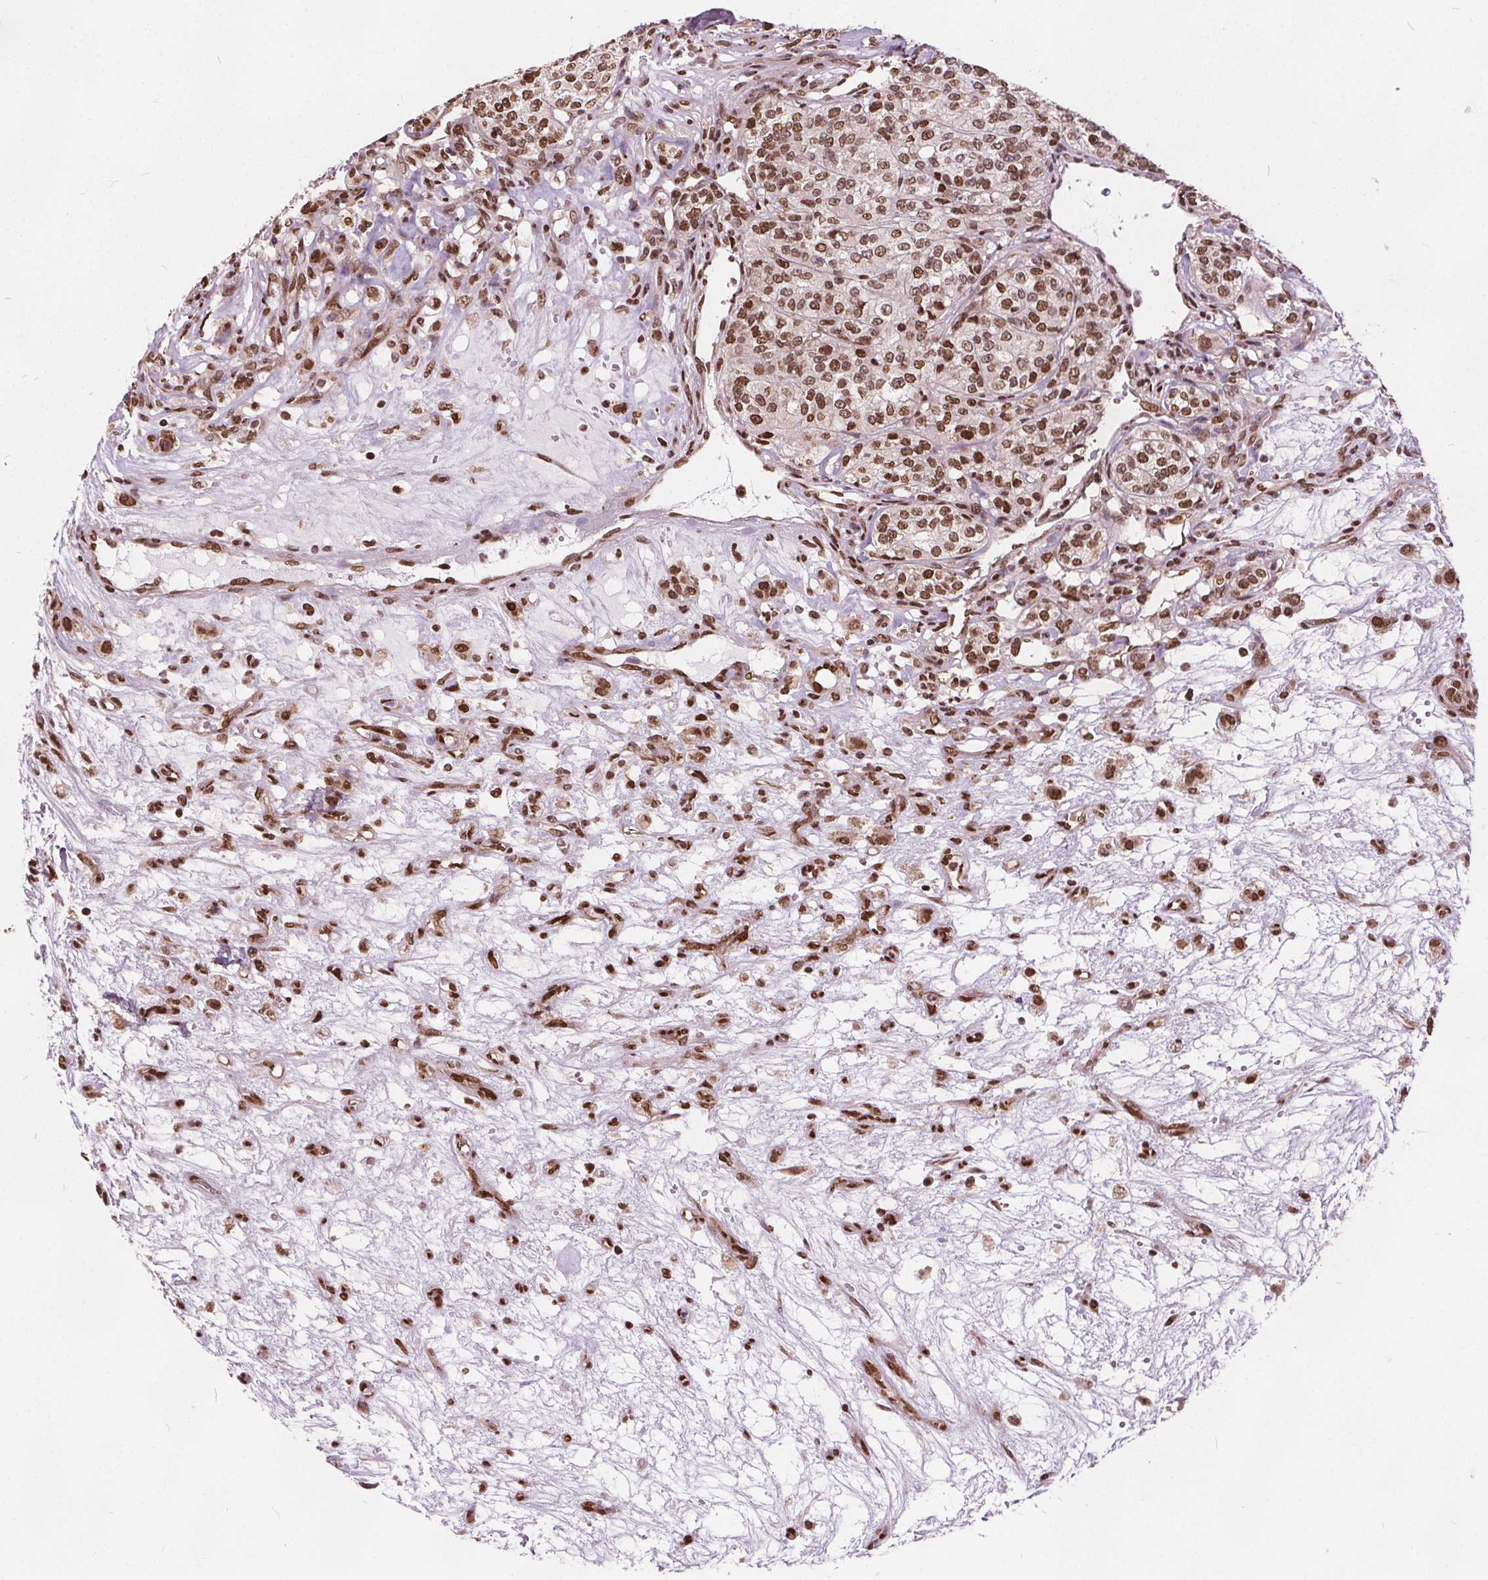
{"staining": {"intensity": "moderate", "quantity": ">75%", "location": "nuclear"}, "tissue": "renal cancer", "cell_type": "Tumor cells", "image_type": "cancer", "snomed": [{"axis": "morphology", "description": "Adenocarcinoma, NOS"}, {"axis": "topography", "description": "Kidney"}], "caption": "Renal cancer (adenocarcinoma) was stained to show a protein in brown. There is medium levels of moderate nuclear expression in approximately >75% of tumor cells.", "gene": "ISLR2", "patient": {"sex": "female", "age": 63}}